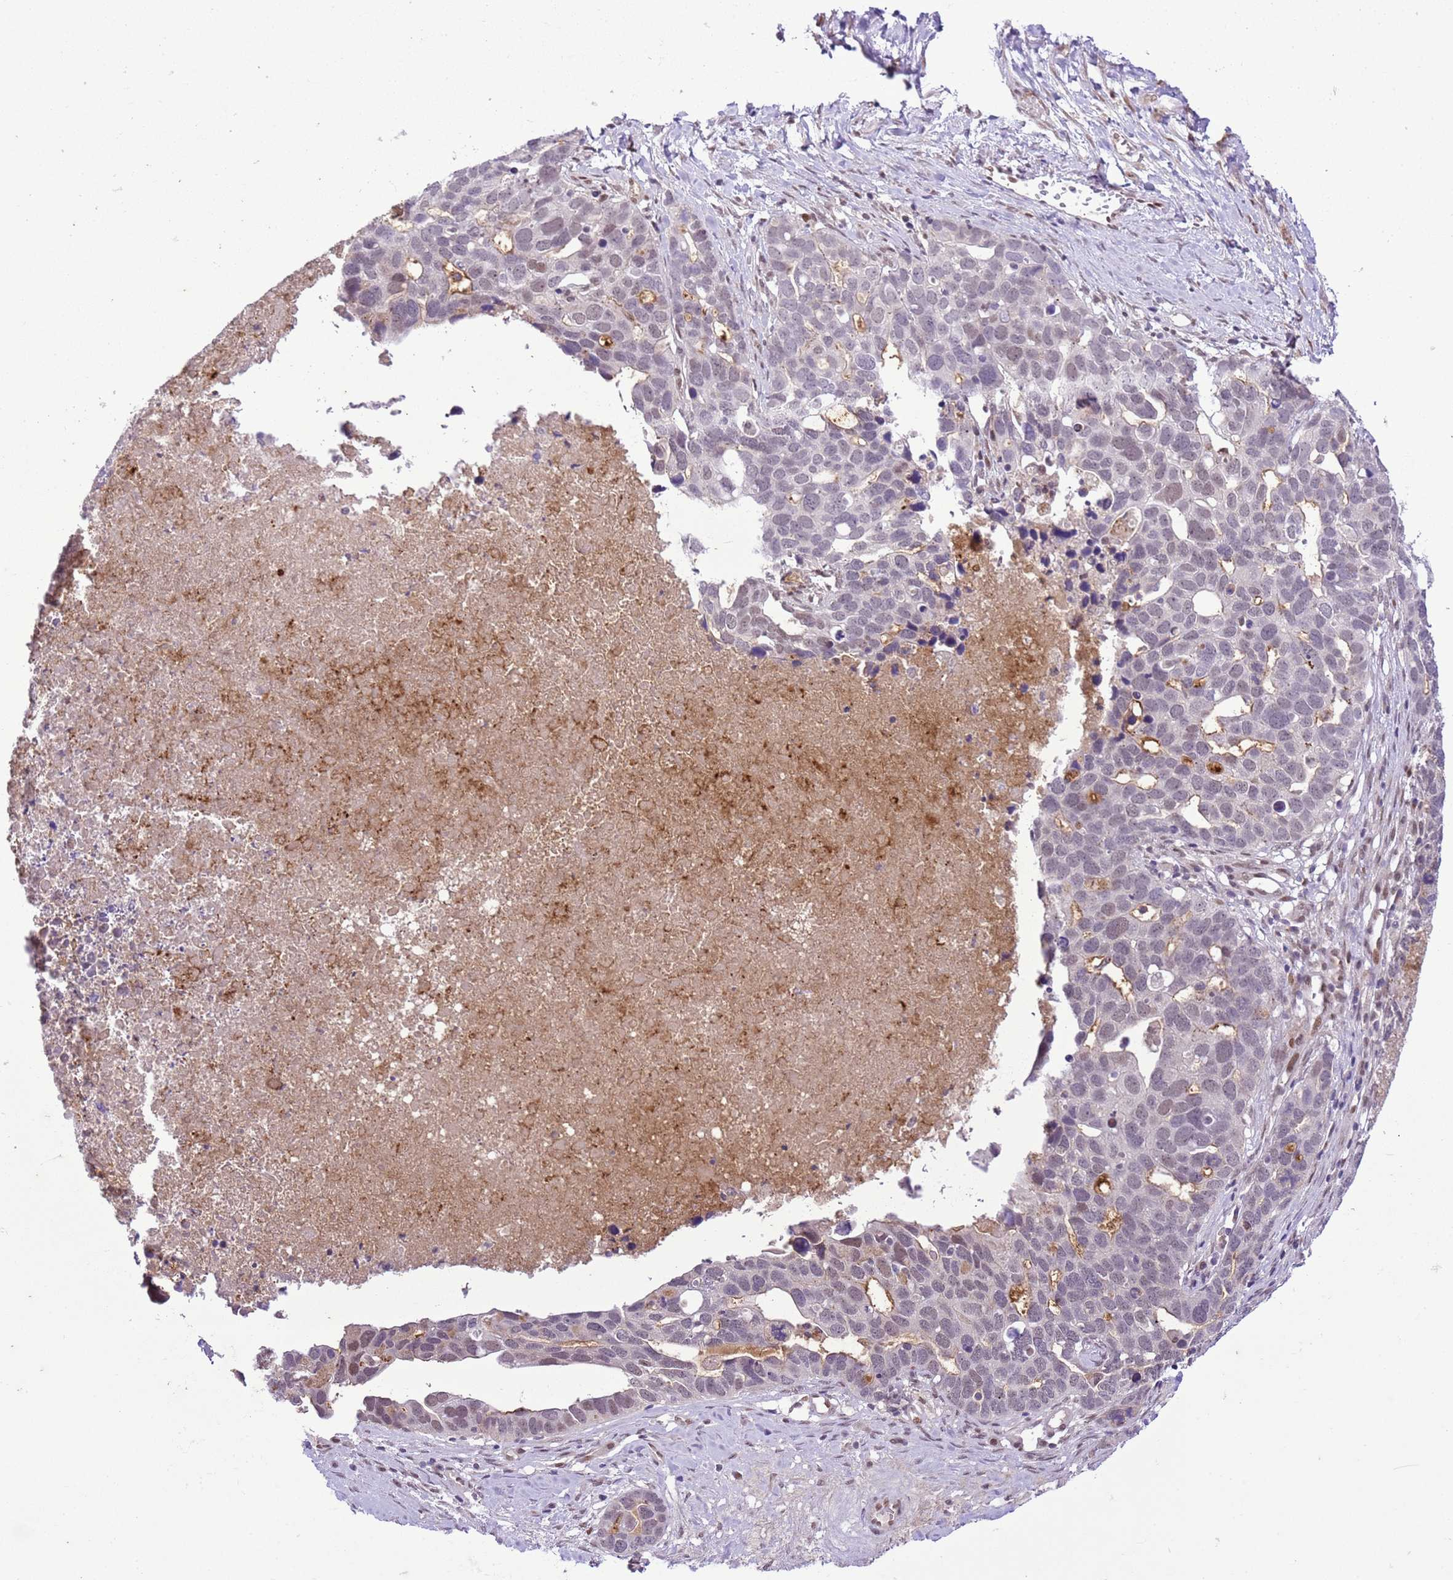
{"staining": {"intensity": "weak", "quantity": "<25%", "location": "nuclear"}, "tissue": "ovarian cancer", "cell_type": "Tumor cells", "image_type": "cancer", "snomed": [{"axis": "morphology", "description": "Cystadenocarcinoma, serous, NOS"}, {"axis": "topography", "description": "Ovary"}], "caption": "Human ovarian serous cystadenocarcinoma stained for a protein using immunohistochemistry (IHC) reveals no expression in tumor cells.", "gene": "NACC2", "patient": {"sex": "female", "age": 54}}